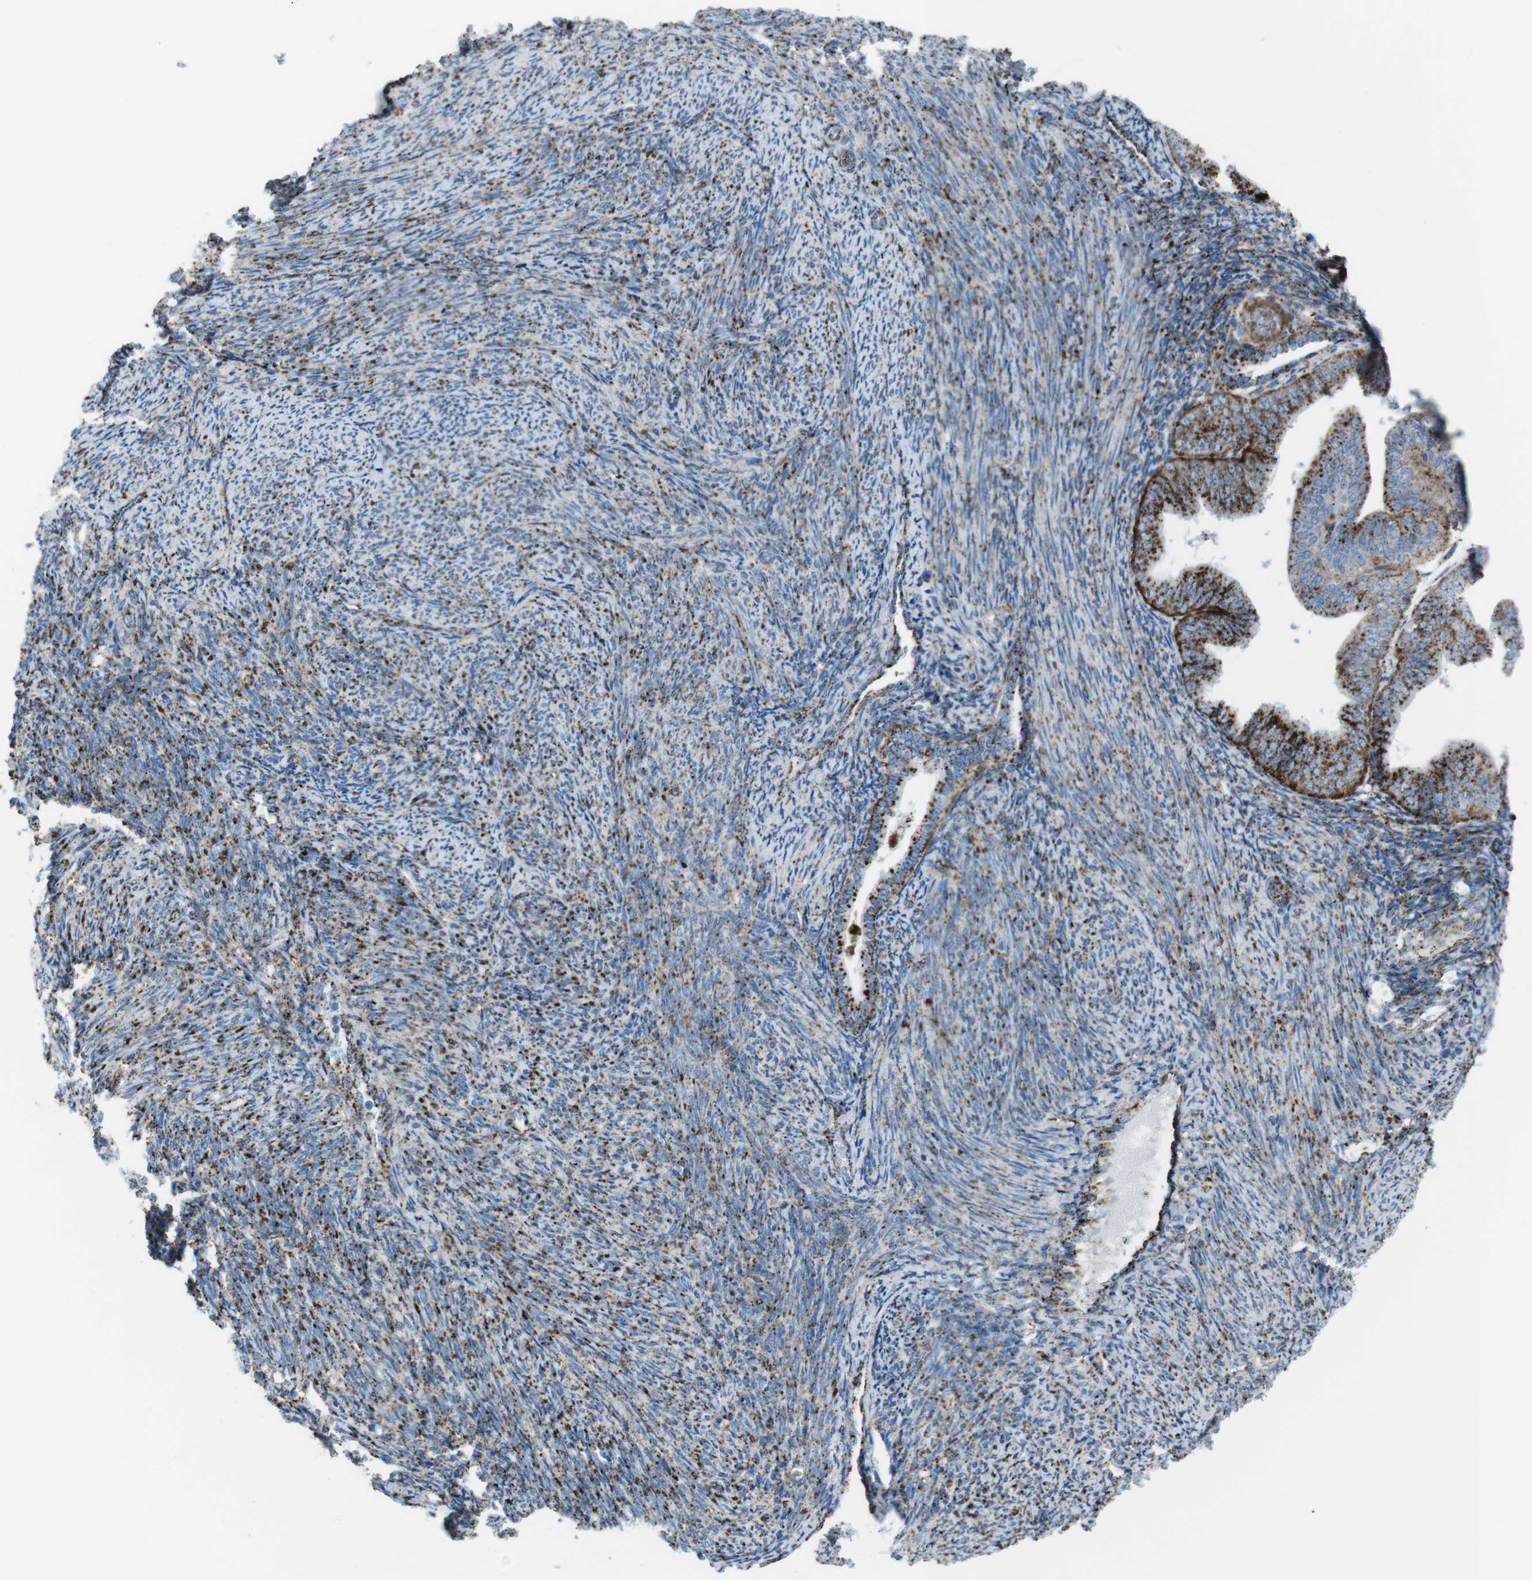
{"staining": {"intensity": "strong", "quantity": ">75%", "location": "cytoplasmic/membranous"}, "tissue": "endometrial cancer", "cell_type": "Tumor cells", "image_type": "cancer", "snomed": [{"axis": "morphology", "description": "Adenocarcinoma, NOS"}, {"axis": "topography", "description": "Endometrium"}], "caption": "Immunohistochemistry of endometrial adenocarcinoma reveals high levels of strong cytoplasmic/membranous staining in about >75% of tumor cells. (brown staining indicates protein expression, while blue staining denotes nuclei).", "gene": "SCARB2", "patient": {"sex": "female", "age": 63}}